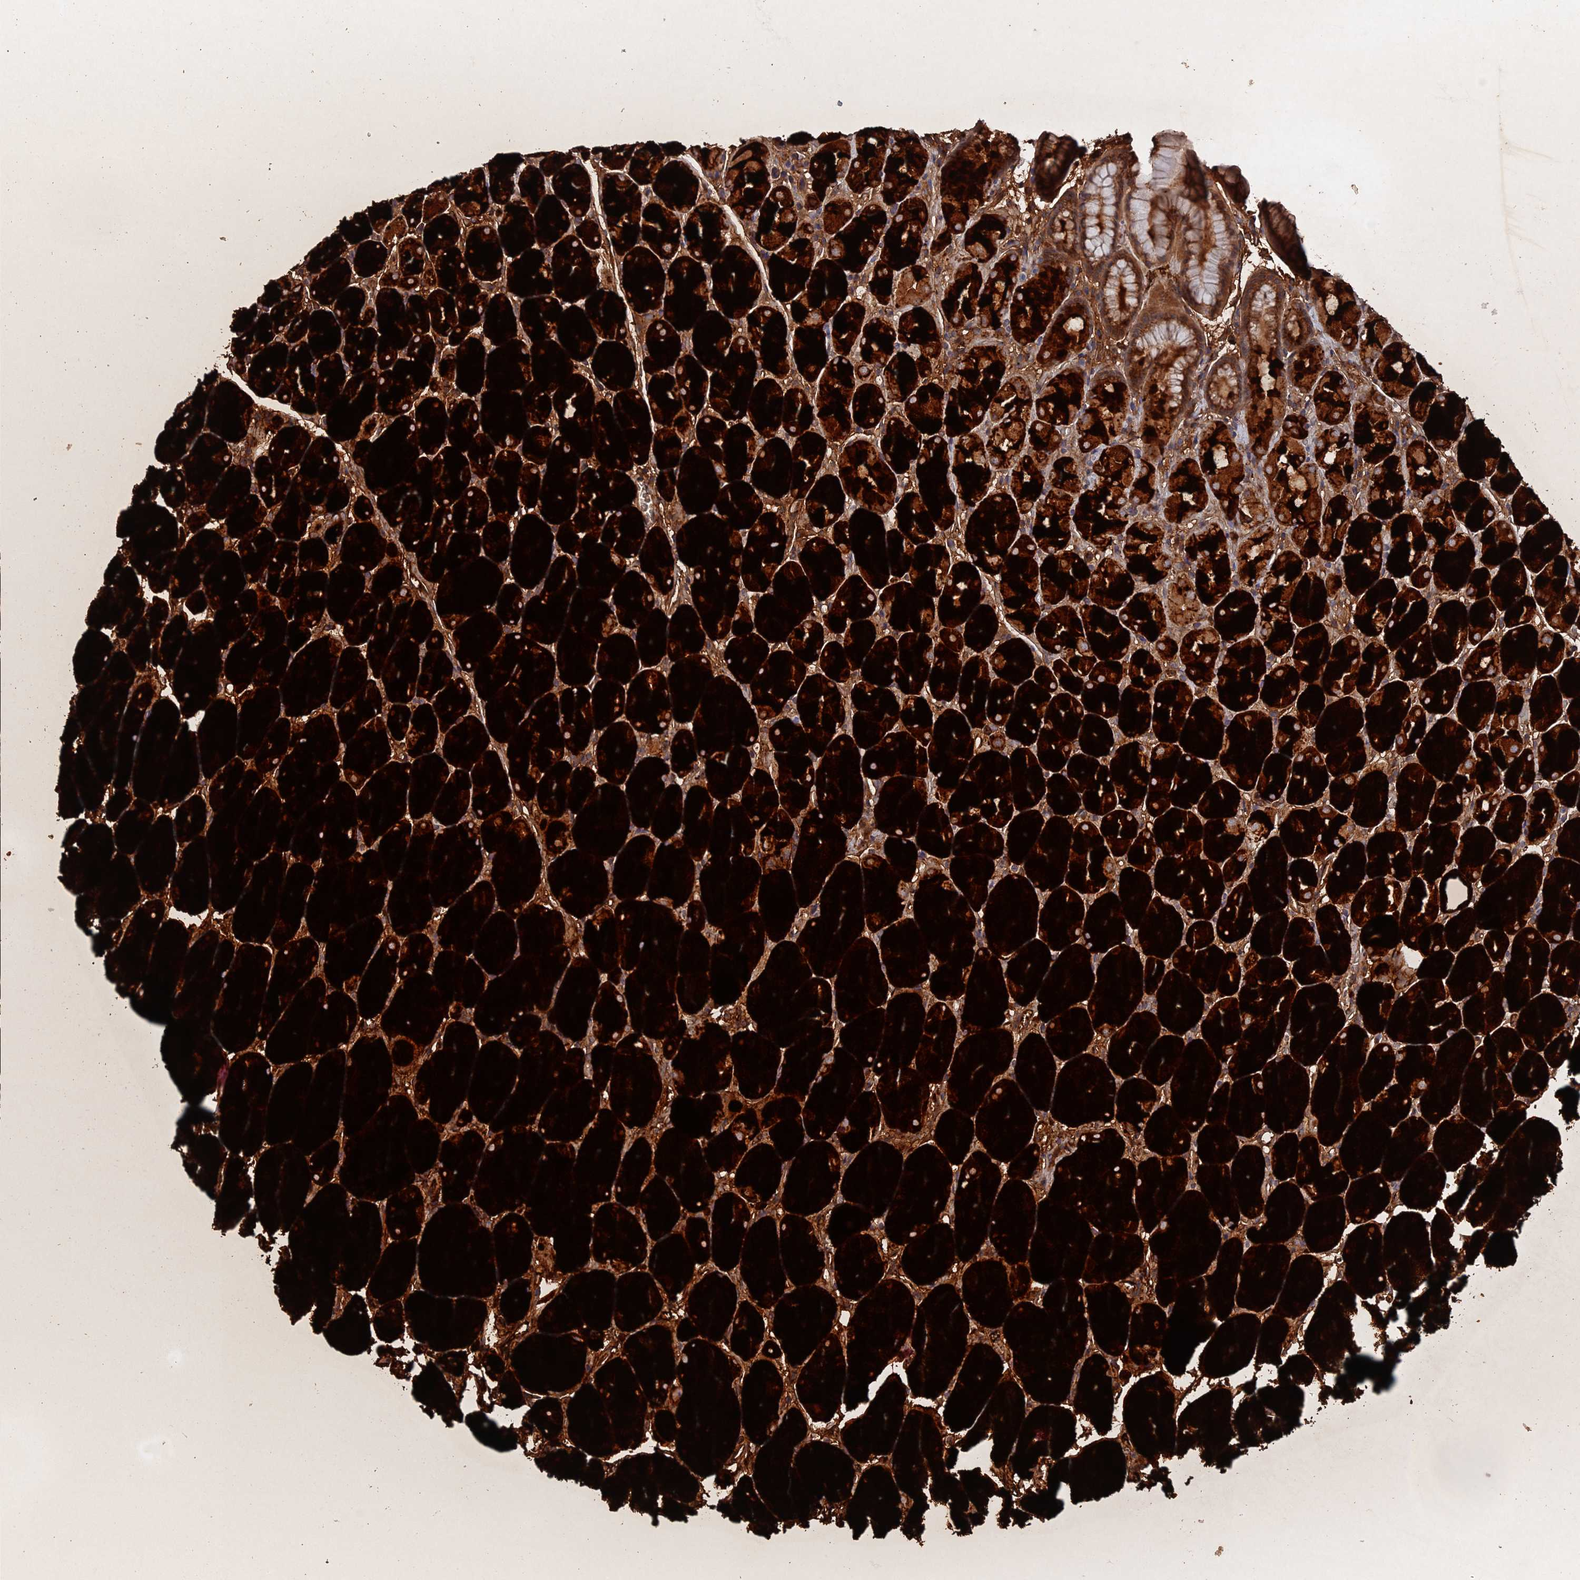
{"staining": {"intensity": "strong", "quantity": ">75%", "location": "cytoplasmic/membranous"}, "tissue": "stomach", "cell_type": "Glandular cells", "image_type": "normal", "snomed": [{"axis": "morphology", "description": "Normal tissue, NOS"}, {"axis": "topography", "description": "Stomach, upper"}, {"axis": "topography", "description": "Stomach"}], "caption": "An immunohistochemistry image of normal tissue is shown. Protein staining in brown highlights strong cytoplasmic/membranous positivity in stomach within glandular cells.", "gene": "VPS37C", "patient": {"sex": "male", "age": 47}}